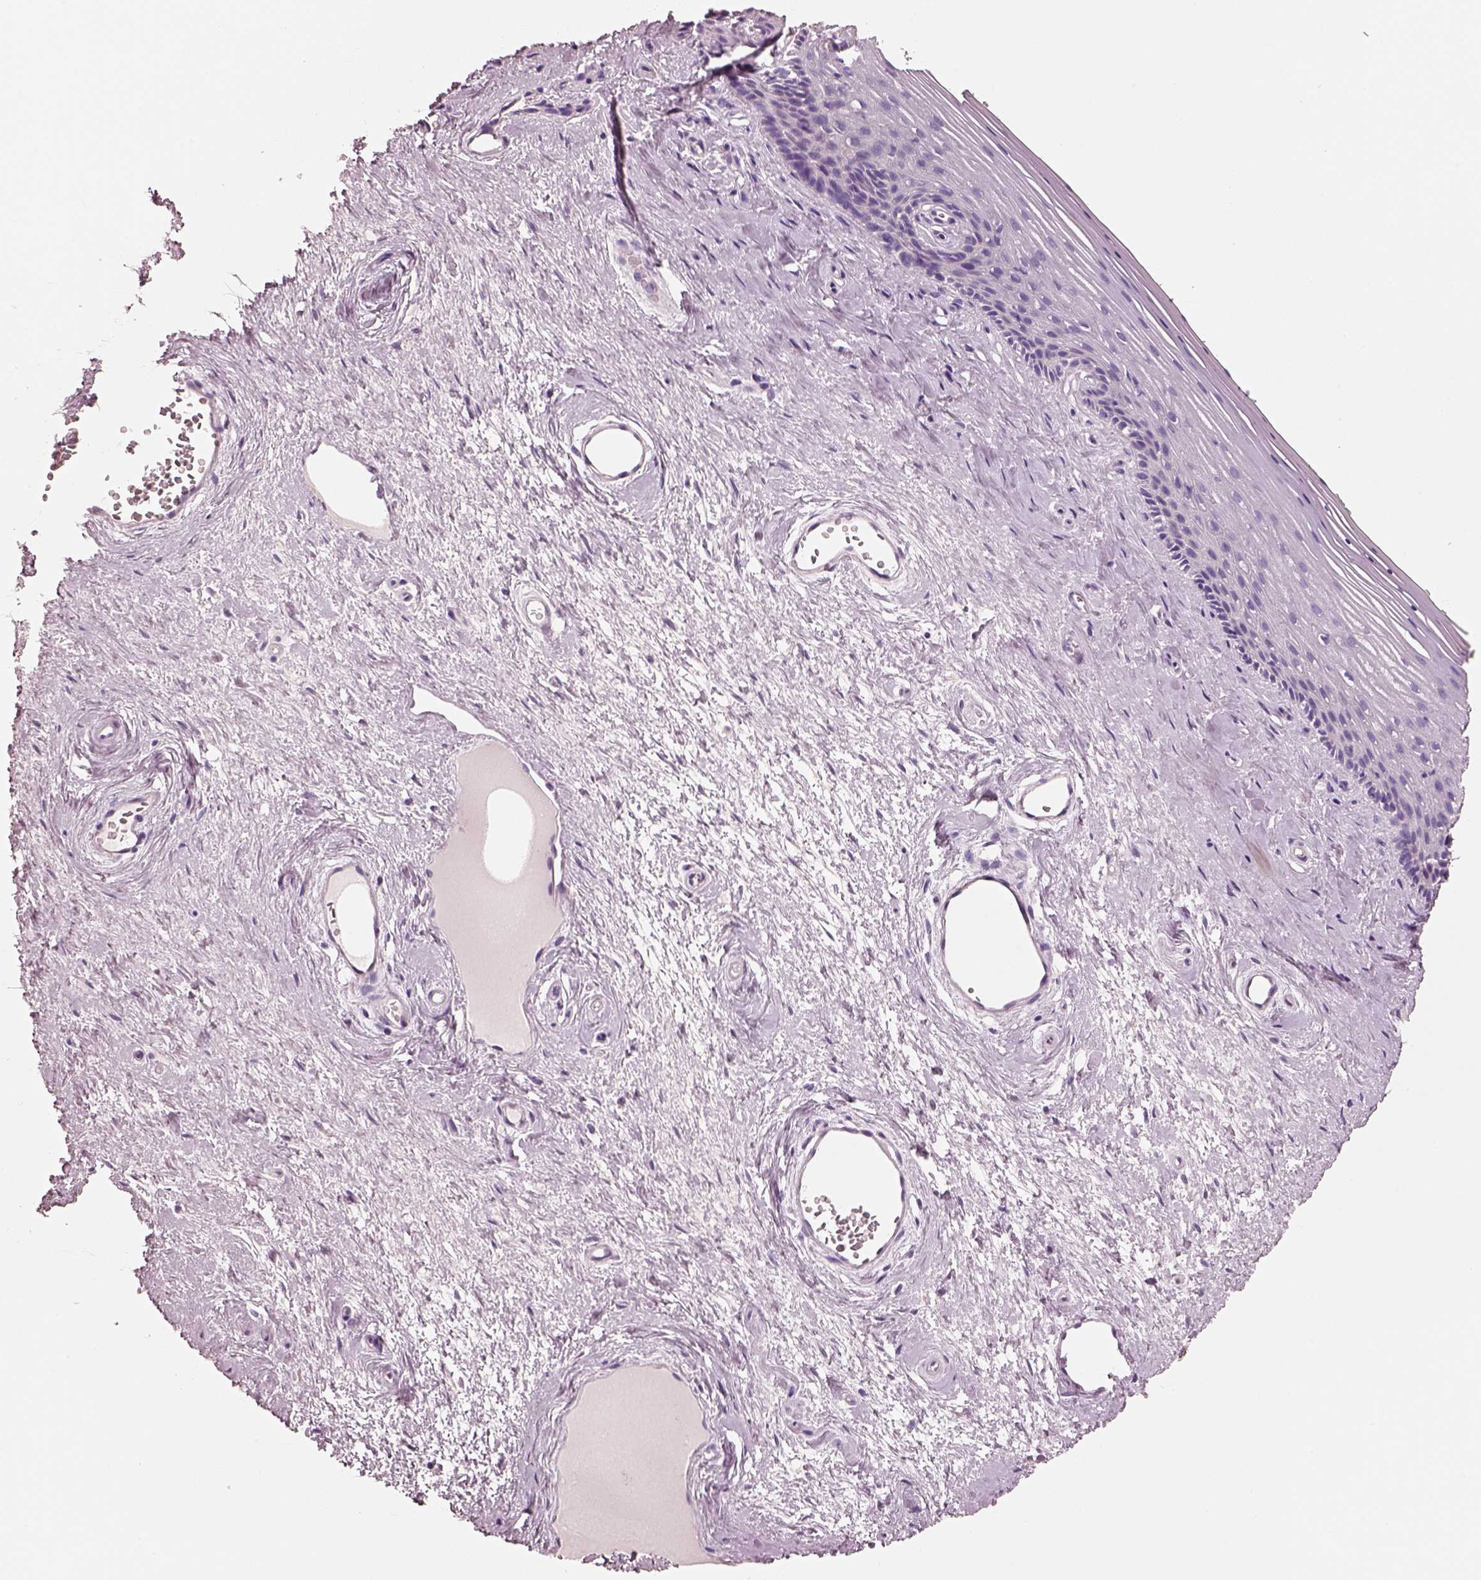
{"staining": {"intensity": "negative", "quantity": "none", "location": "none"}, "tissue": "vagina", "cell_type": "Squamous epithelial cells", "image_type": "normal", "snomed": [{"axis": "morphology", "description": "Normal tissue, NOS"}, {"axis": "topography", "description": "Vagina"}], "caption": "Protein analysis of unremarkable vagina demonstrates no significant expression in squamous epithelial cells. (DAB (3,3'-diaminobenzidine) immunohistochemistry (IHC), high magnification).", "gene": "ELSPBP1", "patient": {"sex": "female", "age": 45}}